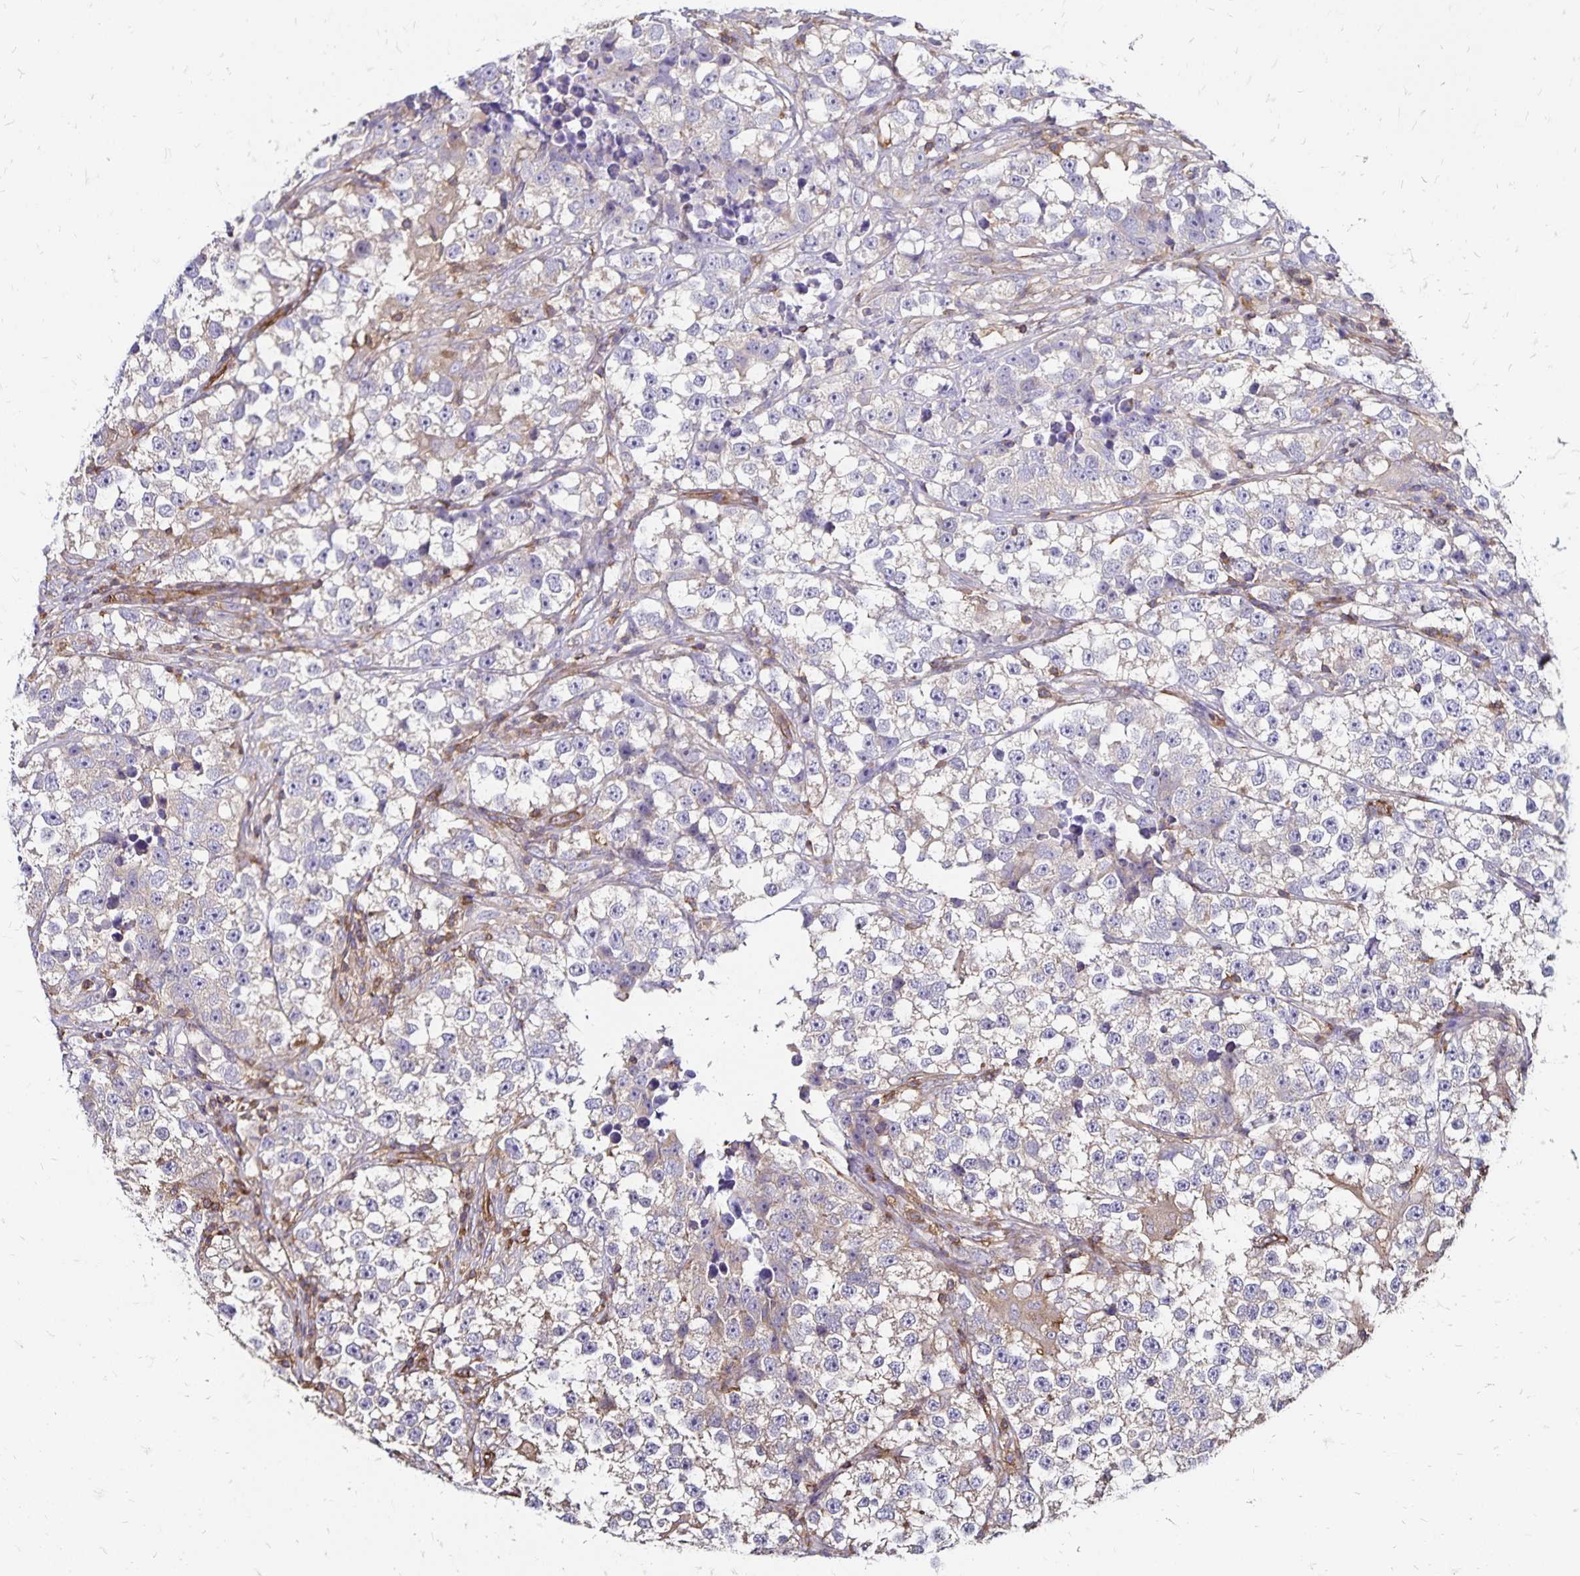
{"staining": {"intensity": "negative", "quantity": "none", "location": "none"}, "tissue": "testis cancer", "cell_type": "Tumor cells", "image_type": "cancer", "snomed": [{"axis": "morphology", "description": "Seminoma, NOS"}, {"axis": "topography", "description": "Testis"}], "caption": "Human seminoma (testis) stained for a protein using immunohistochemistry (IHC) shows no expression in tumor cells.", "gene": "RPRML", "patient": {"sex": "male", "age": 46}}